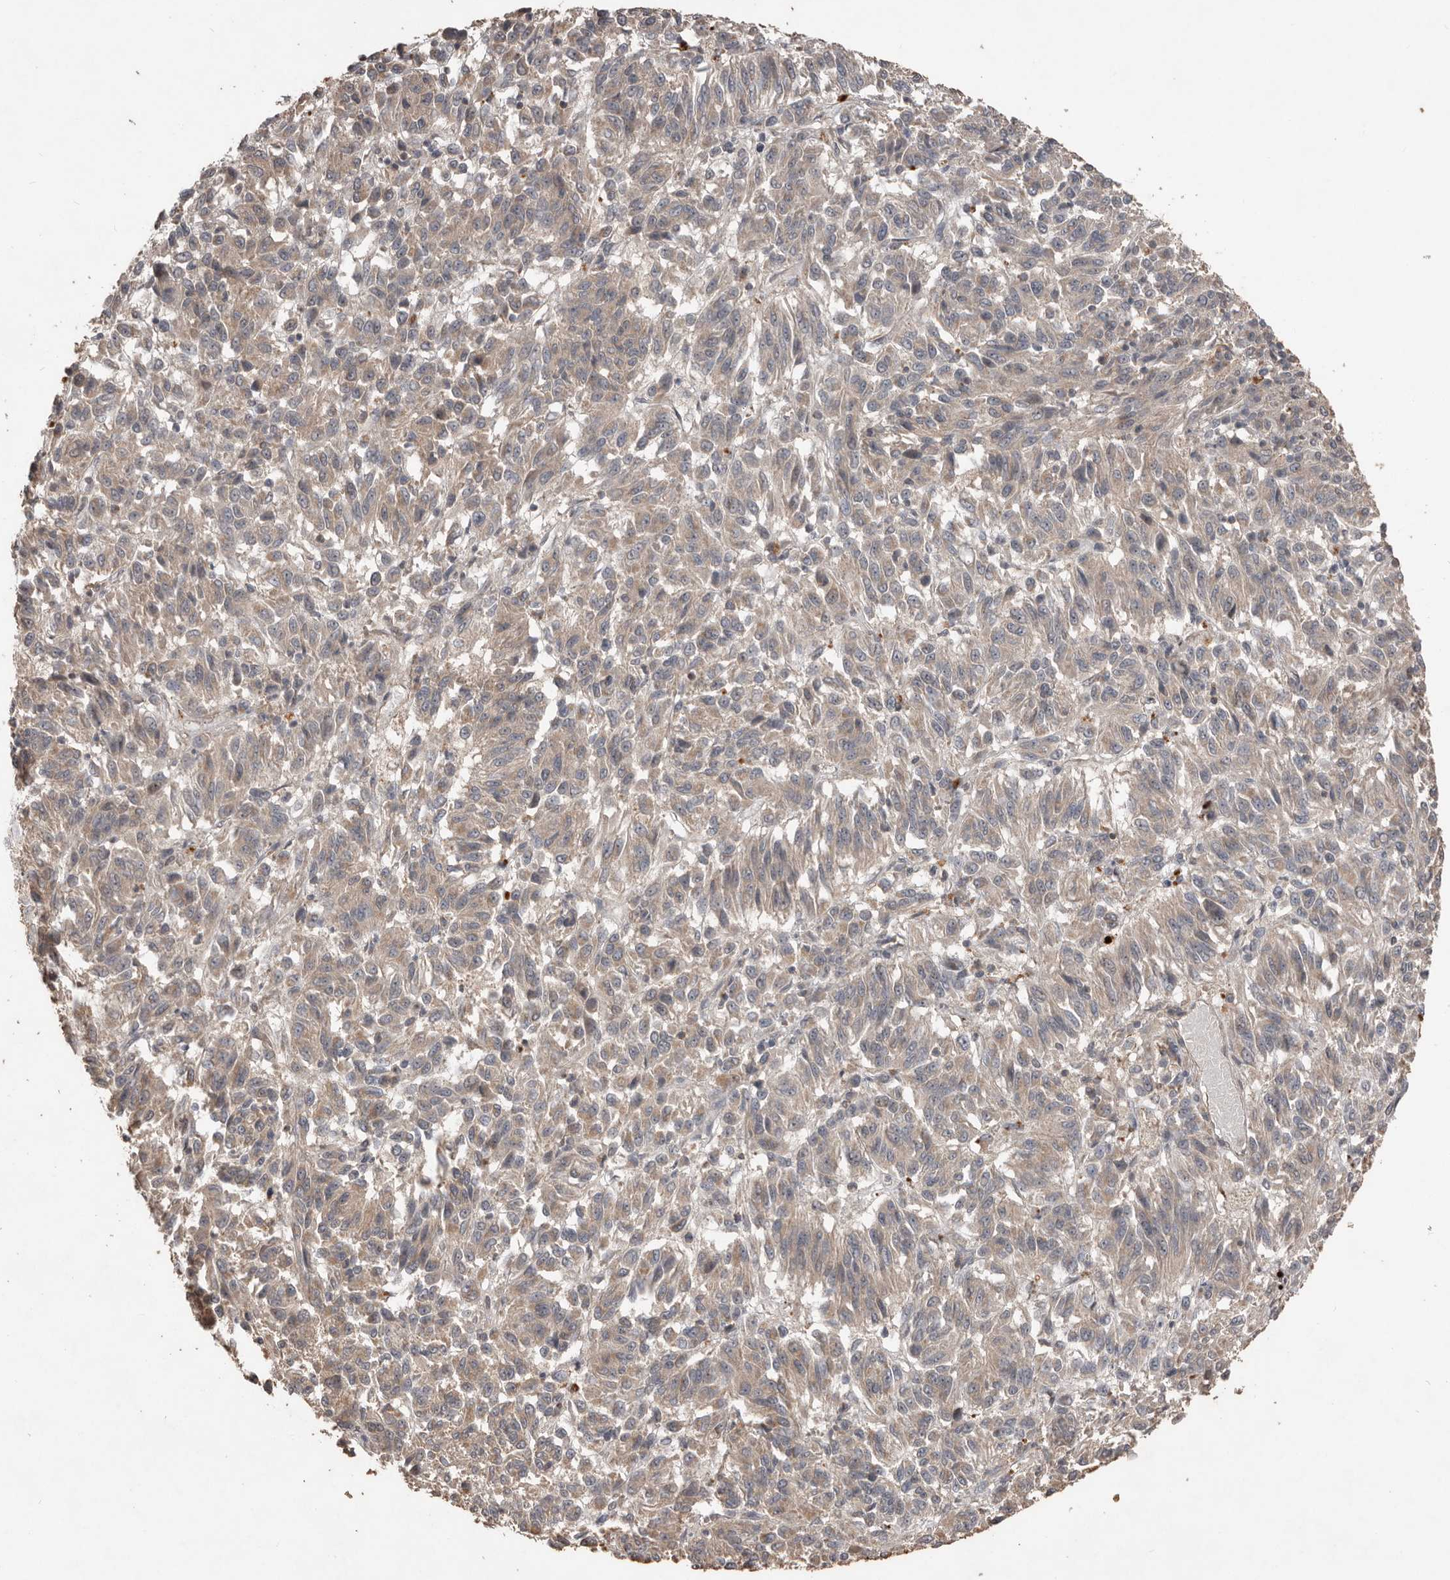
{"staining": {"intensity": "weak", "quantity": ">75%", "location": "cytoplasmic/membranous"}, "tissue": "melanoma", "cell_type": "Tumor cells", "image_type": "cancer", "snomed": [{"axis": "morphology", "description": "Malignant melanoma, Metastatic site"}, {"axis": "topography", "description": "Lung"}], "caption": "The immunohistochemical stain labels weak cytoplasmic/membranous staining in tumor cells of malignant melanoma (metastatic site) tissue. (brown staining indicates protein expression, while blue staining denotes nuclei).", "gene": "BAMBI", "patient": {"sex": "male", "age": 64}}